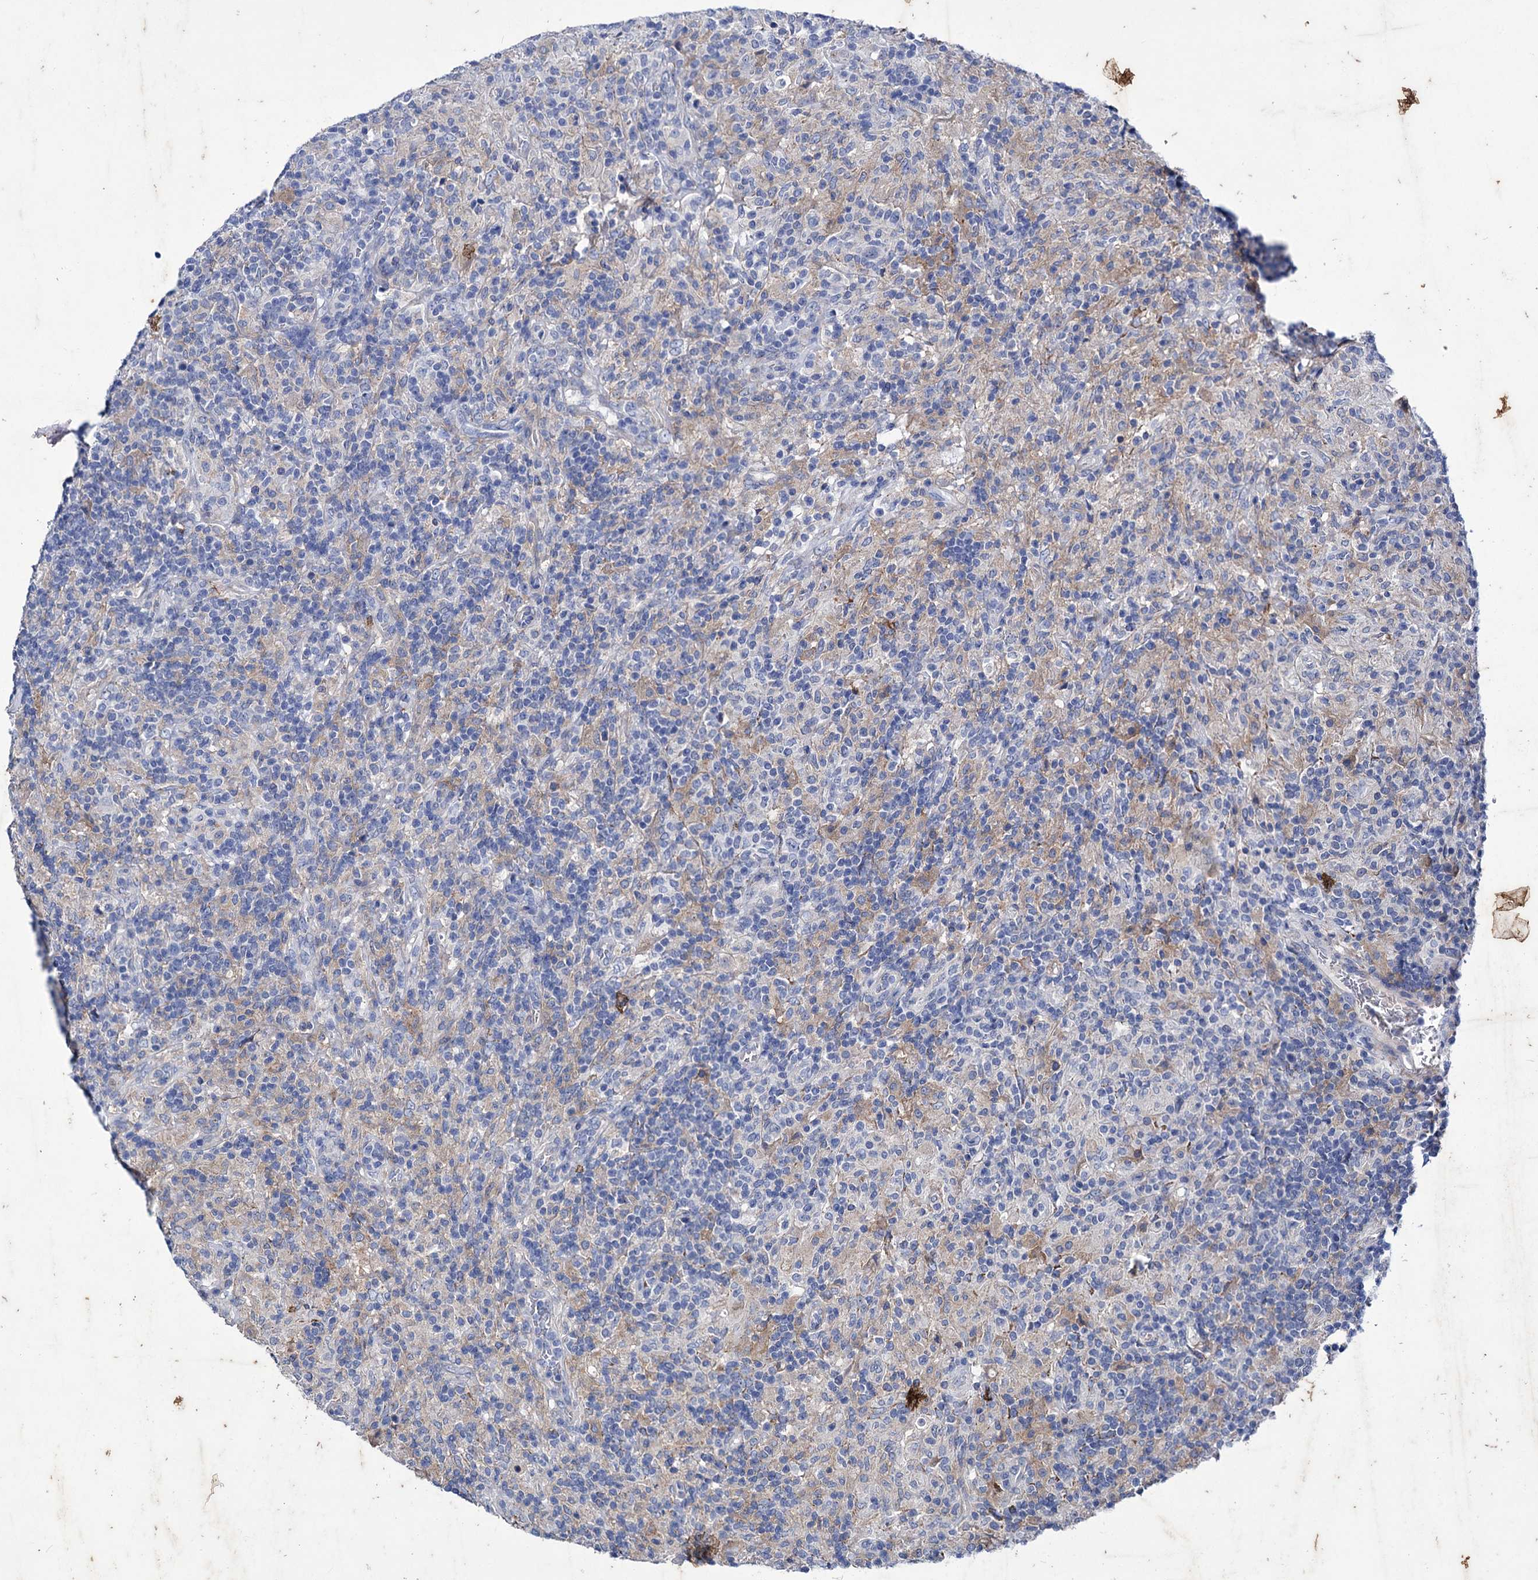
{"staining": {"intensity": "negative", "quantity": "none", "location": "none"}, "tissue": "lymphoma", "cell_type": "Tumor cells", "image_type": "cancer", "snomed": [{"axis": "morphology", "description": "Hodgkin's disease, NOS"}, {"axis": "topography", "description": "Lymph node"}], "caption": "Immunohistochemical staining of Hodgkin's disease demonstrates no significant staining in tumor cells.", "gene": "AXL", "patient": {"sex": "male", "age": 70}}